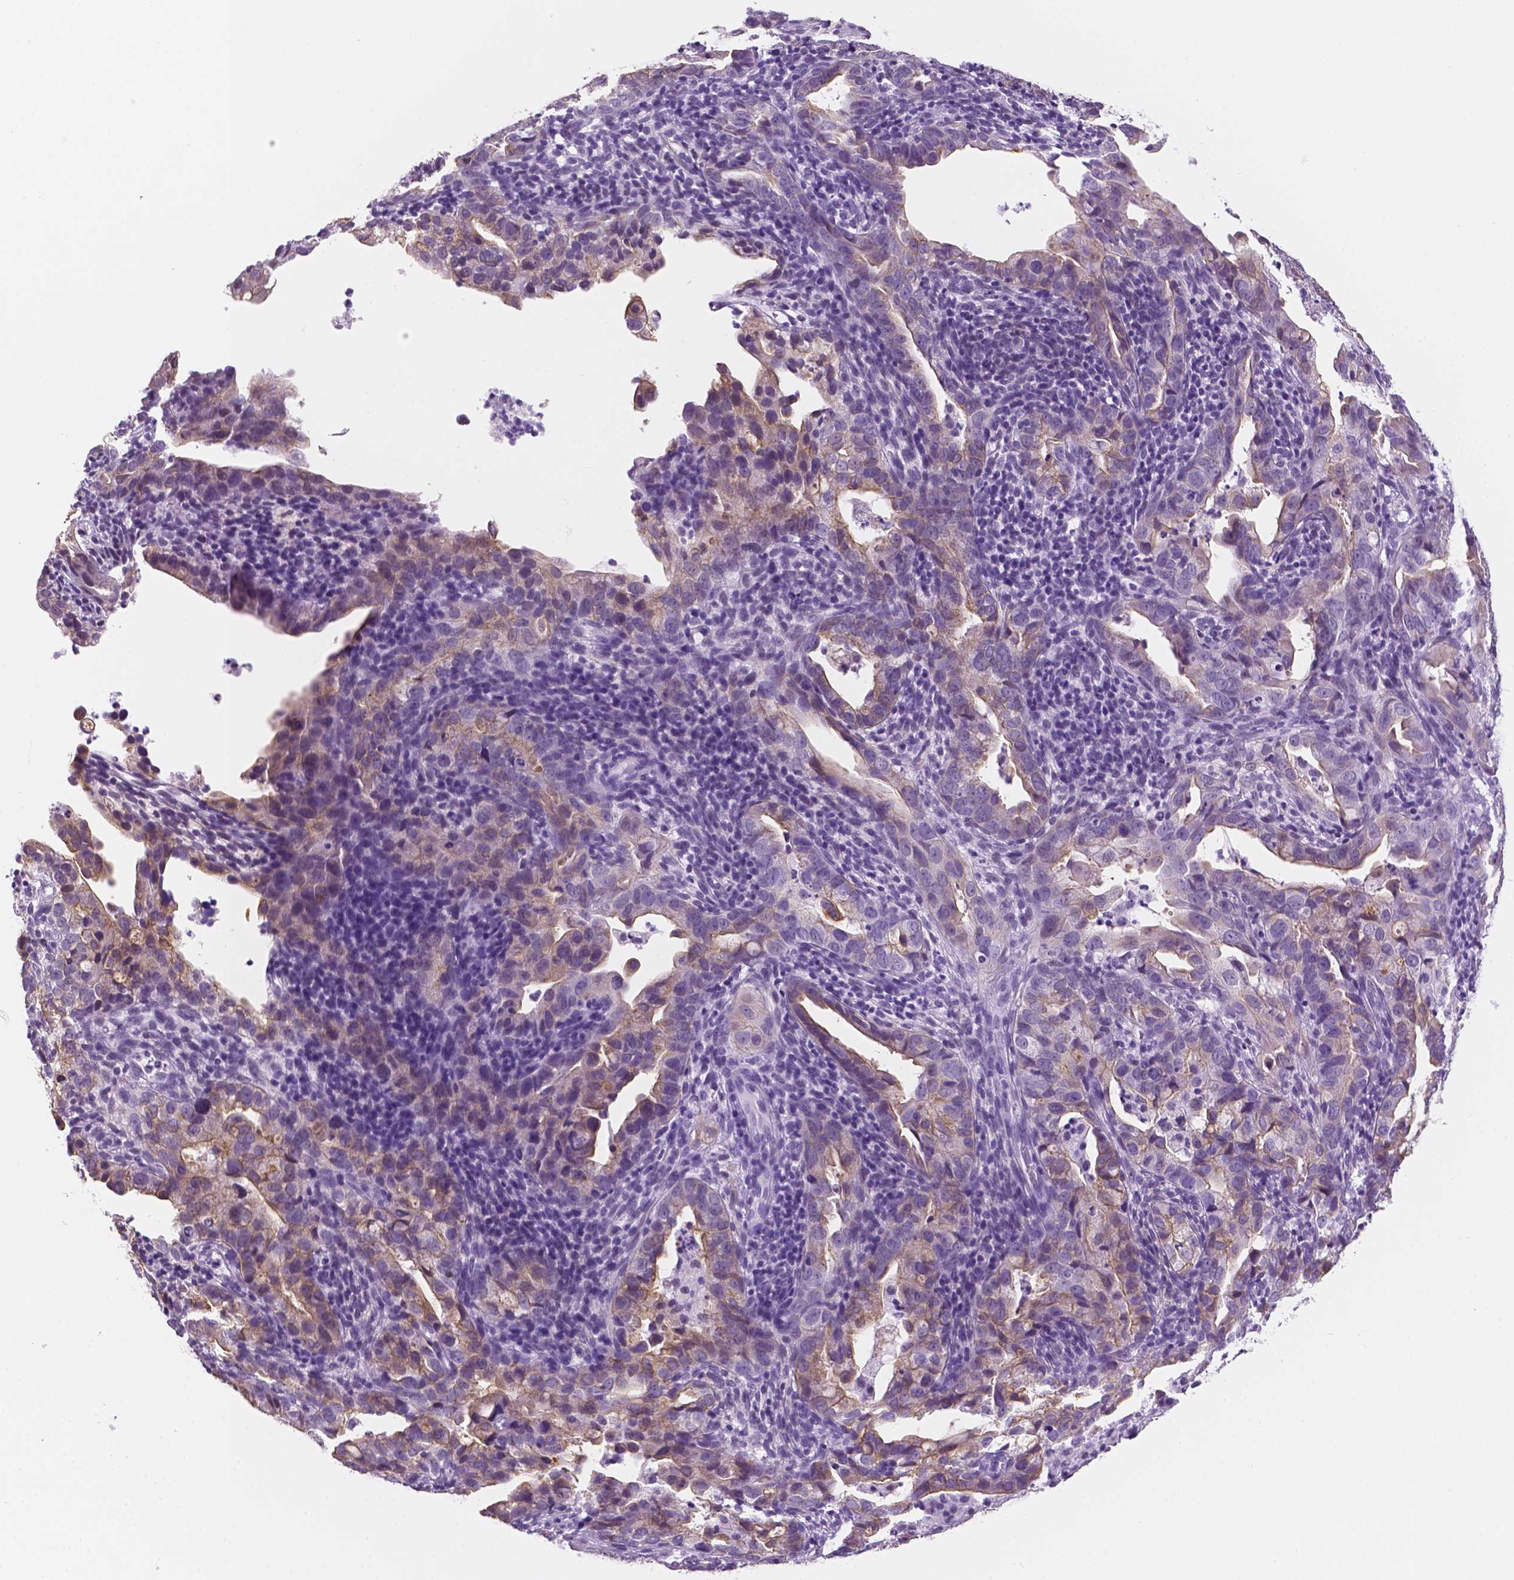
{"staining": {"intensity": "weak", "quantity": ">75%", "location": "cytoplasmic/membranous"}, "tissue": "endometrial cancer", "cell_type": "Tumor cells", "image_type": "cancer", "snomed": [{"axis": "morphology", "description": "Adenocarcinoma, NOS"}, {"axis": "topography", "description": "Endometrium"}], "caption": "An IHC photomicrograph of neoplastic tissue is shown. Protein staining in brown highlights weak cytoplasmic/membranous positivity in endometrial adenocarcinoma within tumor cells.", "gene": "PPL", "patient": {"sex": "female", "age": 57}}